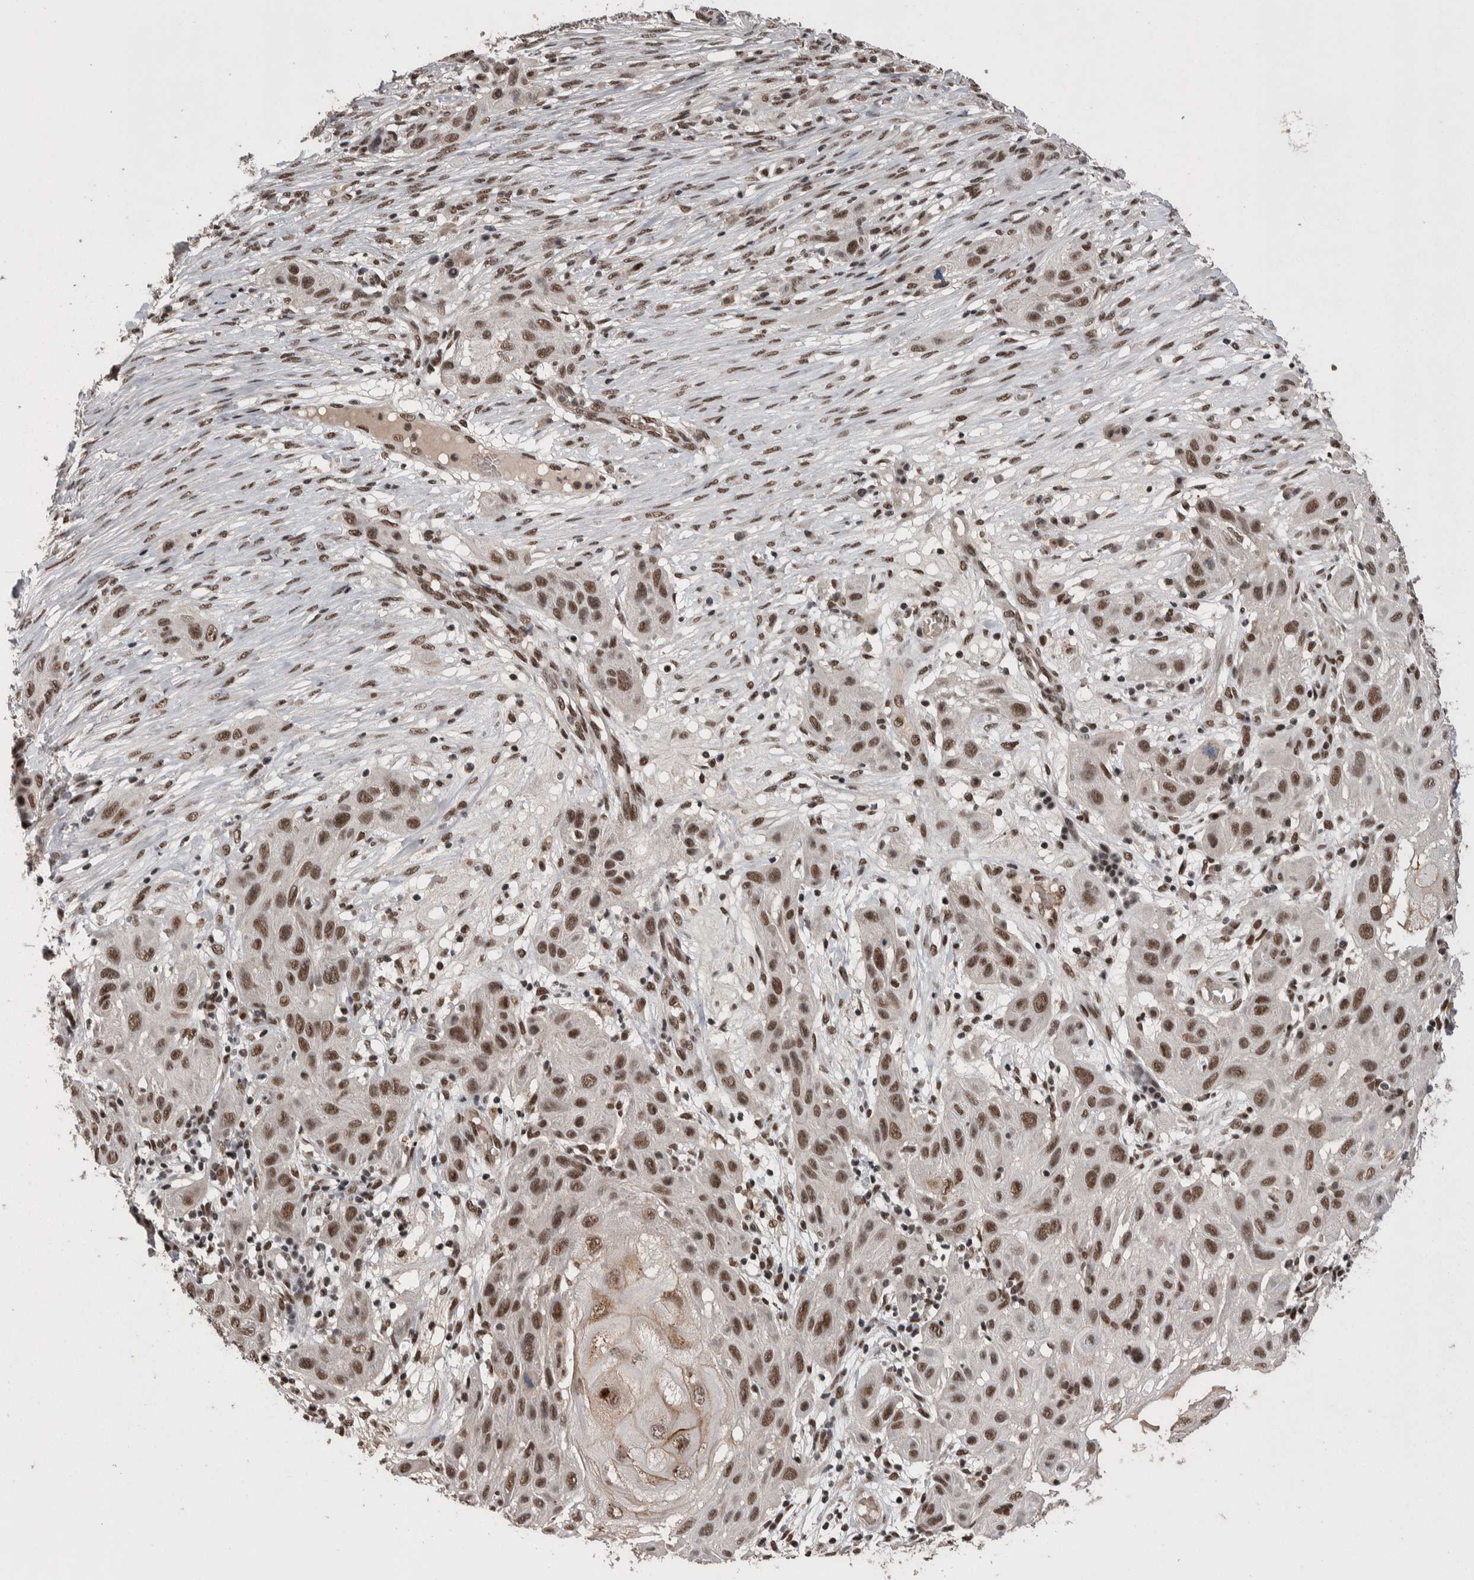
{"staining": {"intensity": "moderate", "quantity": ">75%", "location": "nuclear"}, "tissue": "skin cancer", "cell_type": "Tumor cells", "image_type": "cancer", "snomed": [{"axis": "morphology", "description": "Squamous cell carcinoma, NOS"}, {"axis": "topography", "description": "Skin"}], "caption": "IHC histopathology image of human skin cancer stained for a protein (brown), which exhibits medium levels of moderate nuclear positivity in approximately >75% of tumor cells.", "gene": "DMTF1", "patient": {"sex": "female", "age": 96}}